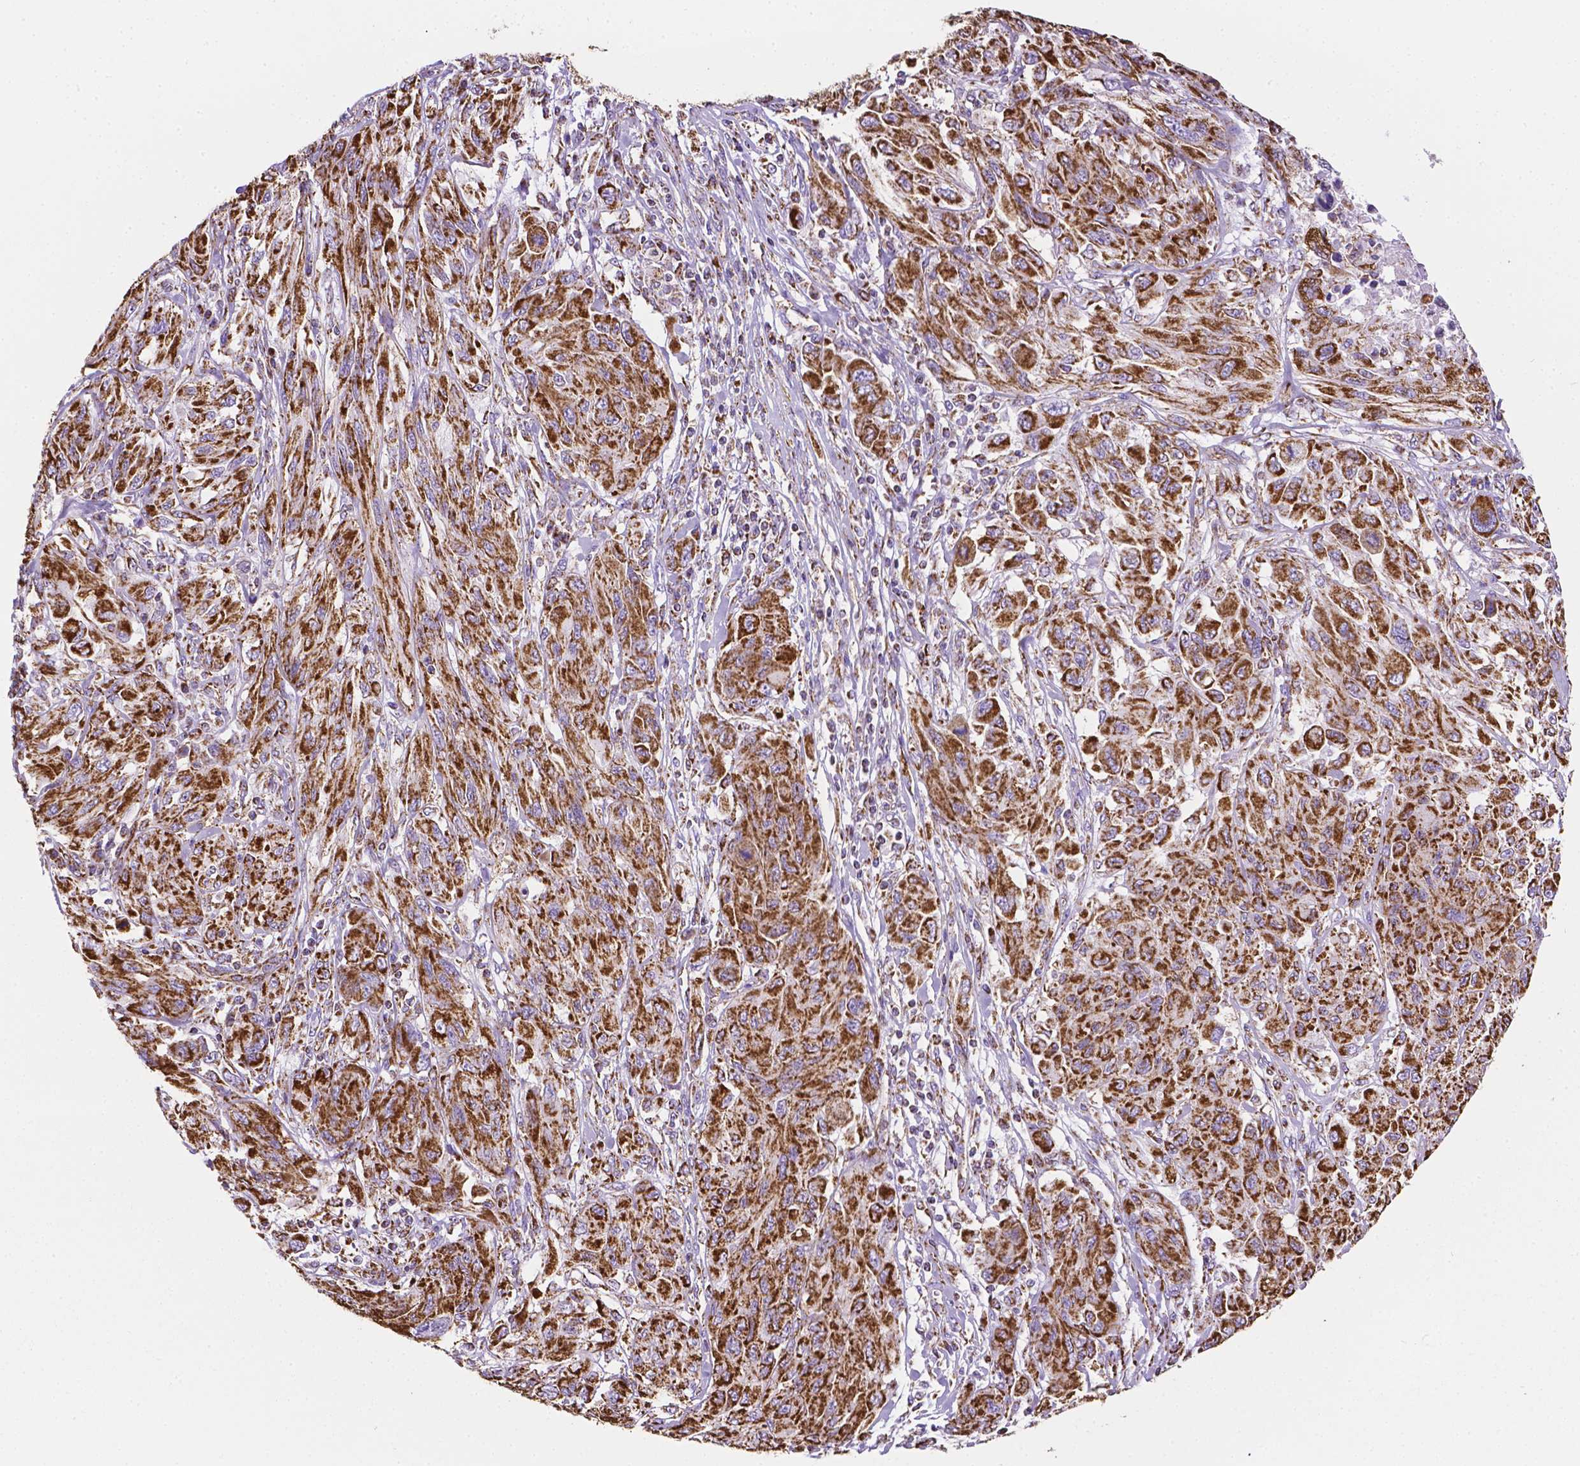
{"staining": {"intensity": "strong", "quantity": ">75%", "location": "cytoplasmic/membranous"}, "tissue": "melanoma", "cell_type": "Tumor cells", "image_type": "cancer", "snomed": [{"axis": "morphology", "description": "Malignant melanoma, NOS"}, {"axis": "topography", "description": "Skin"}], "caption": "Brown immunohistochemical staining in malignant melanoma reveals strong cytoplasmic/membranous expression in approximately >75% of tumor cells.", "gene": "RMDN3", "patient": {"sex": "female", "age": 91}}